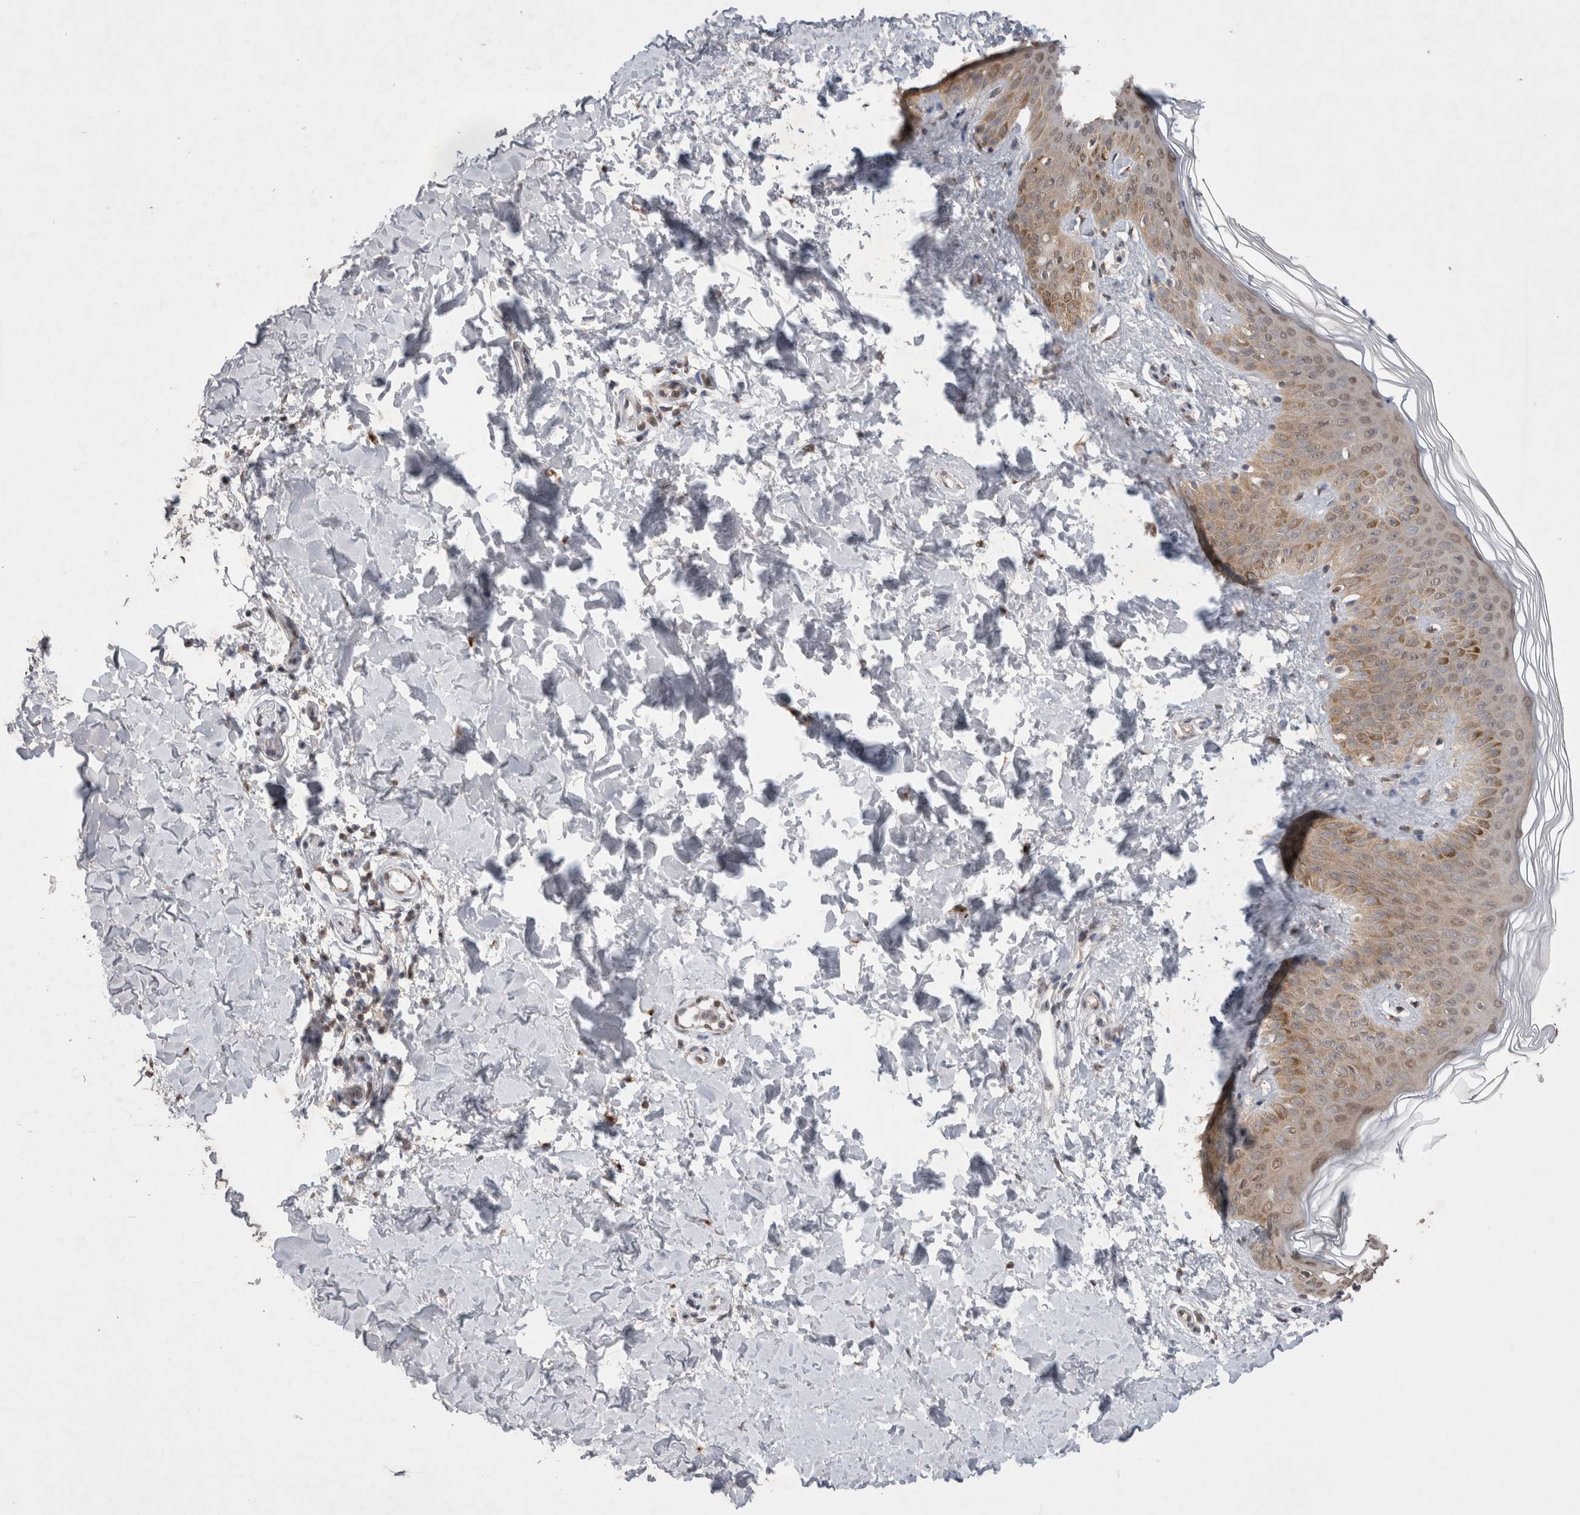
{"staining": {"intensity": "moderate", "quantity": ">75%", "location": "cytoplasmic/membranous"}, "tissue": "skin", "cell_type": "Fibroblasts", "image_type": "normal", "snomed": [{"axis": "morphology", "description": "Normal tissue, NOS"}, {"axis": "morphology", "description": "Neoplasm, benign, NOS"}, {"axis": "topography", "description": "Skin"}, {"axis": "topography", "description": "Soft tissue"}], "caption": "IHC histopathology image of benign skin stained for a protein (brown), which exhibits medium levels of moderate cytoplasmic/membranous expression in approximately >75% of fibroblasts.", "gene": "WIPF2", "patient": {"sex": "male", "age": 26}}